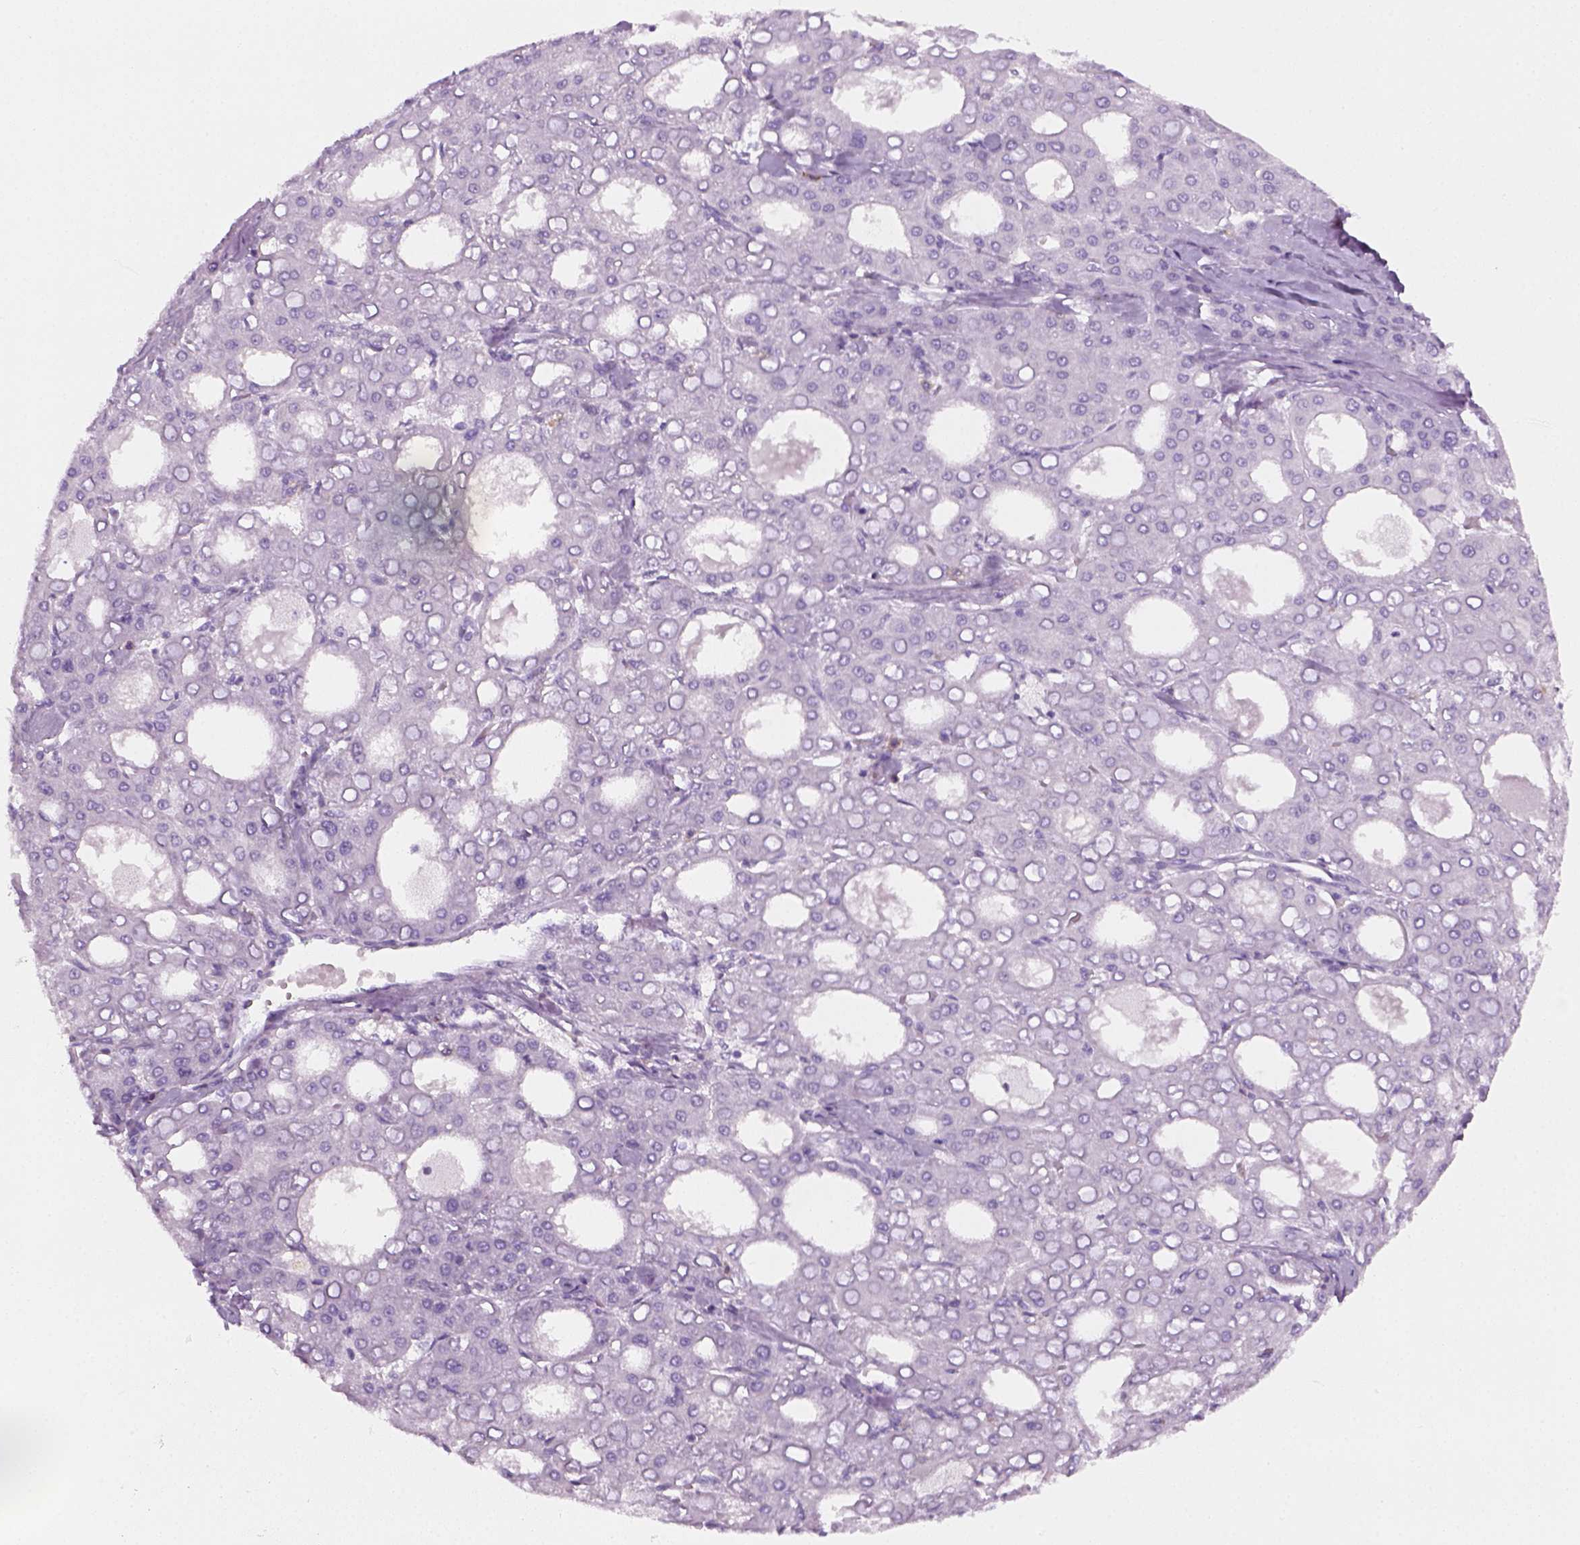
{"staining": {"intensity": "negative", "quantity": "none", "location": "none"}, "tissue": "liver cancer", "cell_type": "Tumor cells", "image_type": "cancer", "snomed": [{"axis": "morphology", "description": "Carcinoma, Hepatocellular, NOS"}, {"axis": "topography", "description": "Liver"}], "caption": "Immunohistochemistry micrograph of neoplastic tissue: human liver cancer stained with DAB displays no significant protein positivity in tumor cells. (Immunohistochemistry, brightfield microscopy, high magnification).", "gene": "AQP3", "patient": {"sex": "male", "age": 65}}